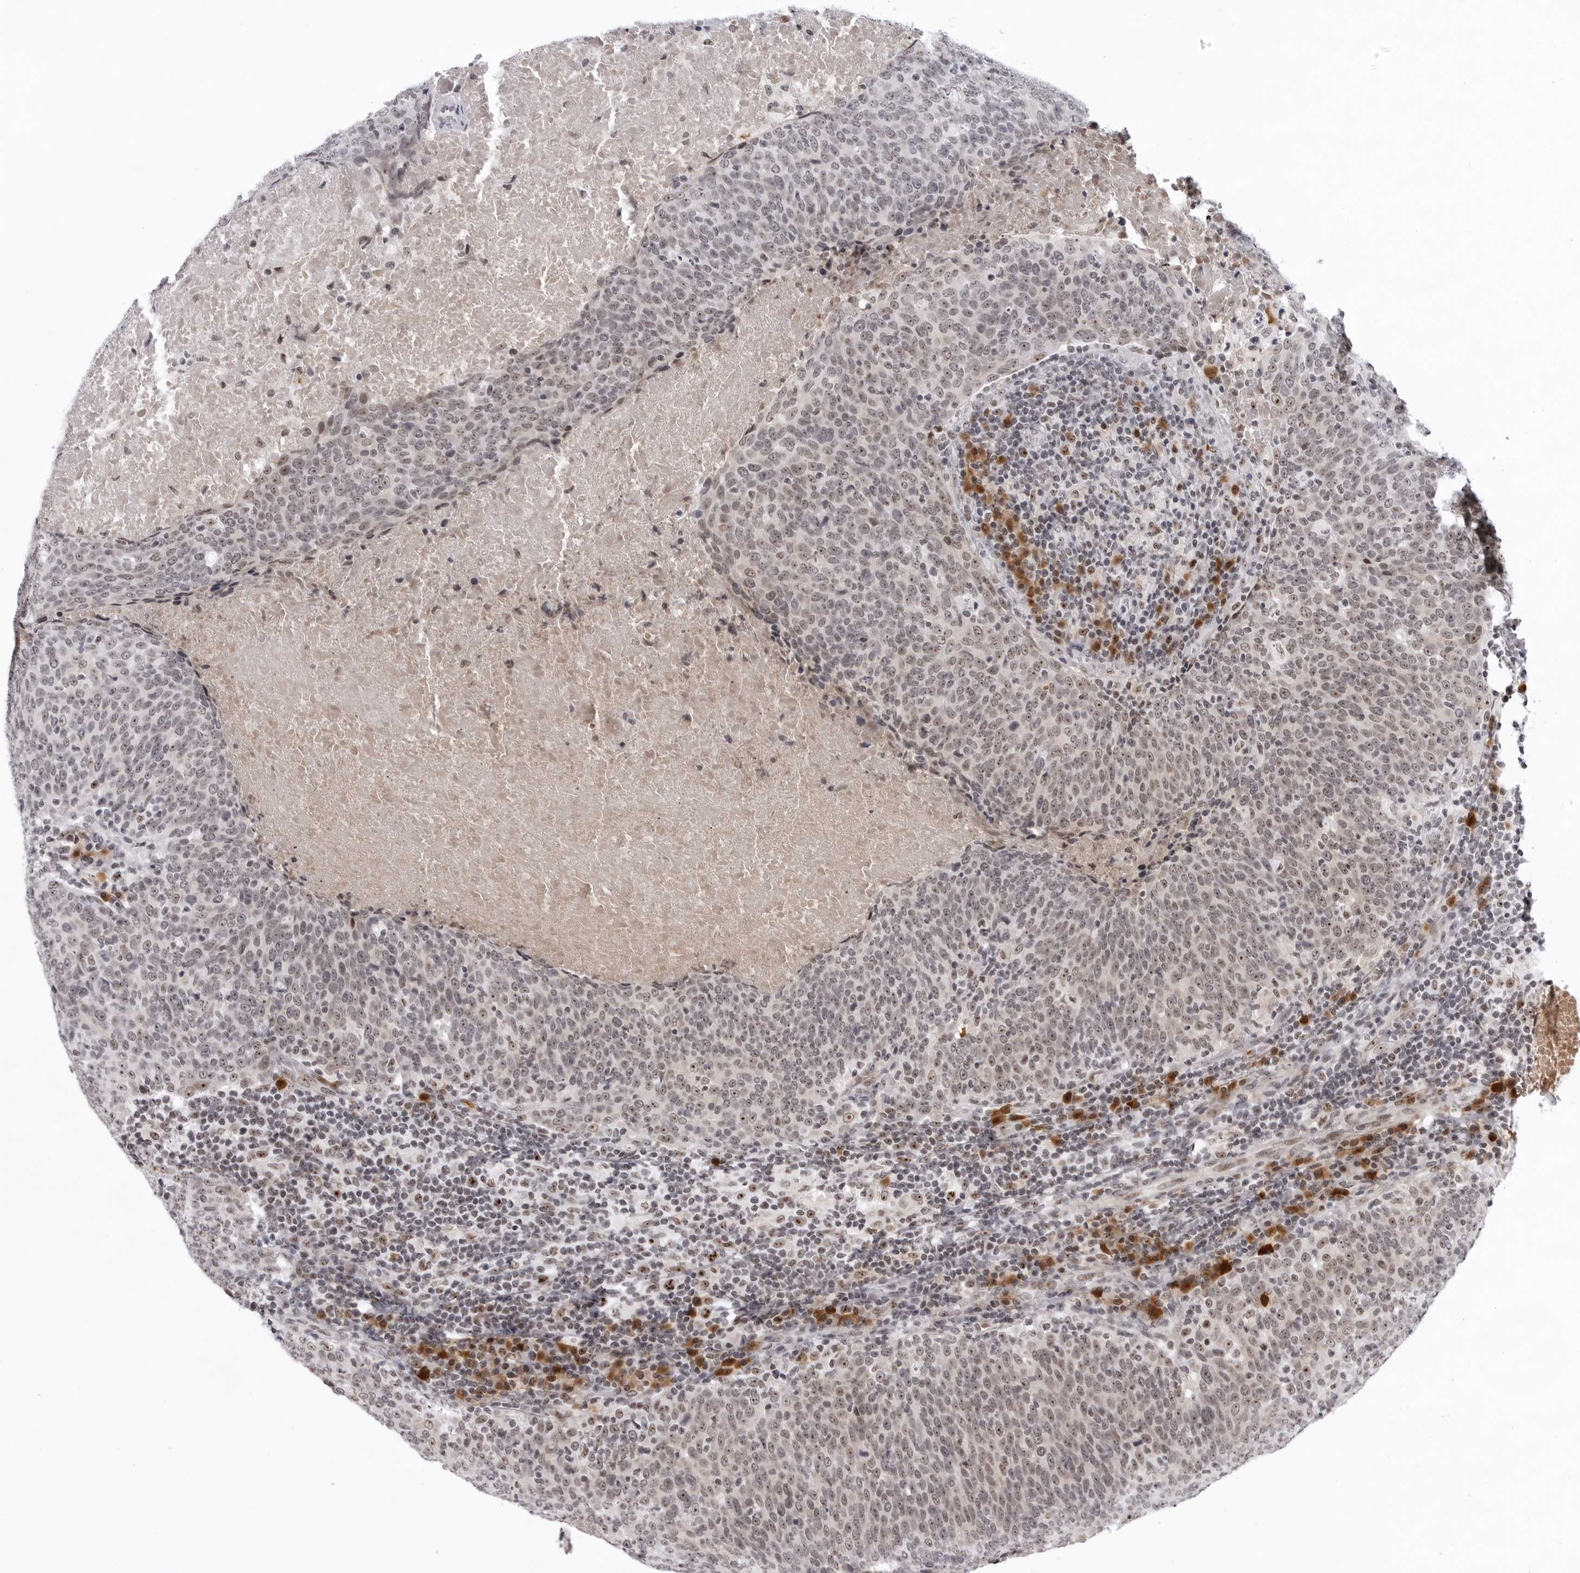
{"staining": {"intensity": "moderate", "quantity": ">75%", "location": "nuclear"}, "tissue": "head and neck cancer", "cell_type": "Tumor cells", "image_type": "cancer", "snomed": [{"axis": "morphology", "description": "Squamous cell carcinoma, NOS"}, {"axis": "morphology", "description": "Squamous cell carcinoma, metastatic, NOS"}, {"axis": "topography", "description": "Lymph node"}, {"axis": "topography", "description": "Head-Neck"}], "caption": "Moderate nuclear protein staining is seen in approximately >75% of tumor cells in head and neck cancer. The staining was performed using DAB to visualize the protein expression in brown, while the nuclei were stained in blue with hematoxylin (Magnification: 20x).", "gene": "EXOSC10", "patient": {"sex": "male", "age": 62}}